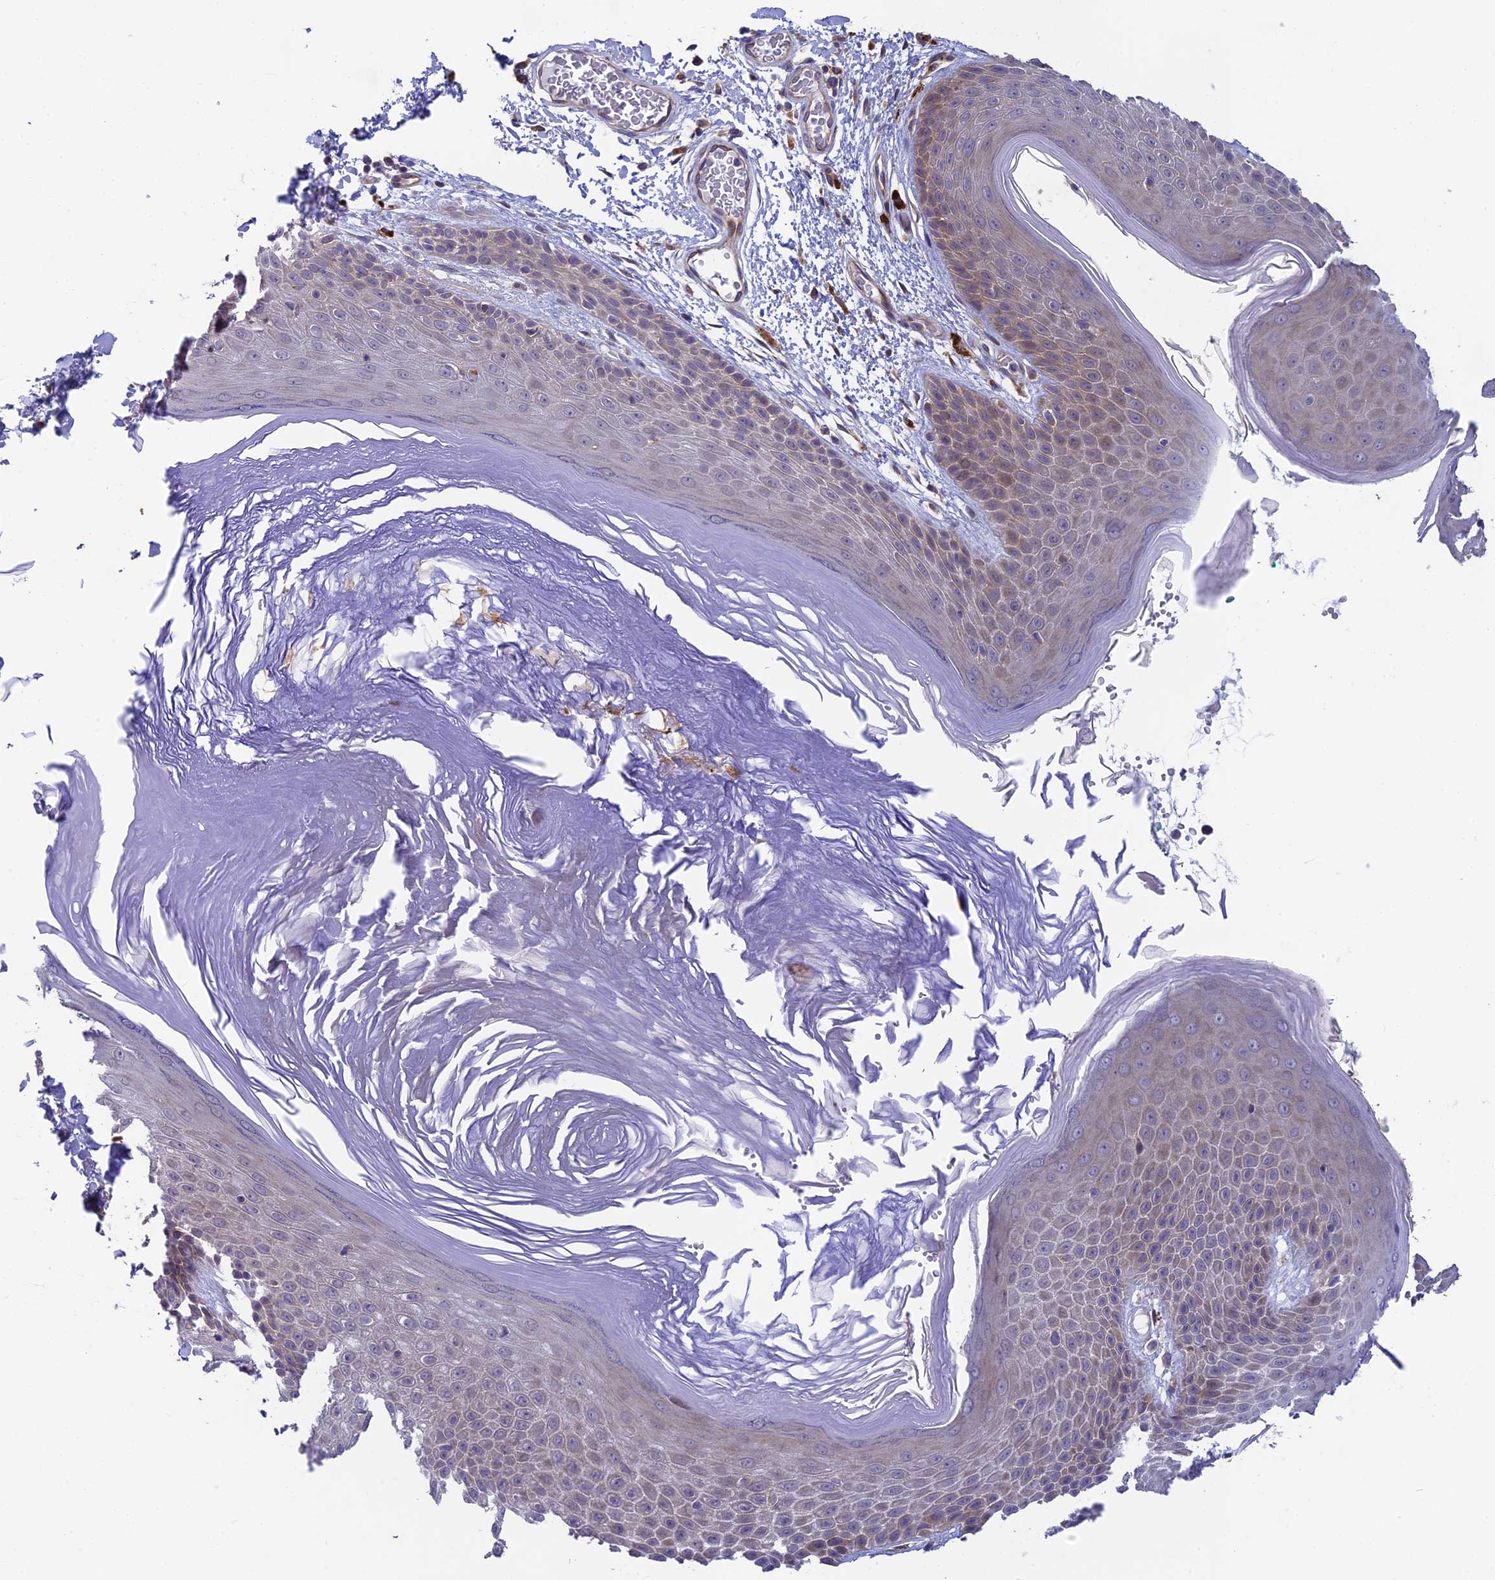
{"staining": {"intensity": "weak", "quantity": "25%-75%", "location": "cytoplasmic/membranous"}, "tissue": "skin", "cell_type": "Epidermal cells", "image_type": "normal", "snomed": [{"axis": "morphology", "description": "Normal tissue, NOS"}, {"axis": "topography", "description": "Anal"}], "caption": "Benign skin demonstrates weak cytoplasmic/membranous expression in about 25%-75% of epidermal cells.", "gene": "BLTP2", "patient": {"sex": "male", "age": 74}}